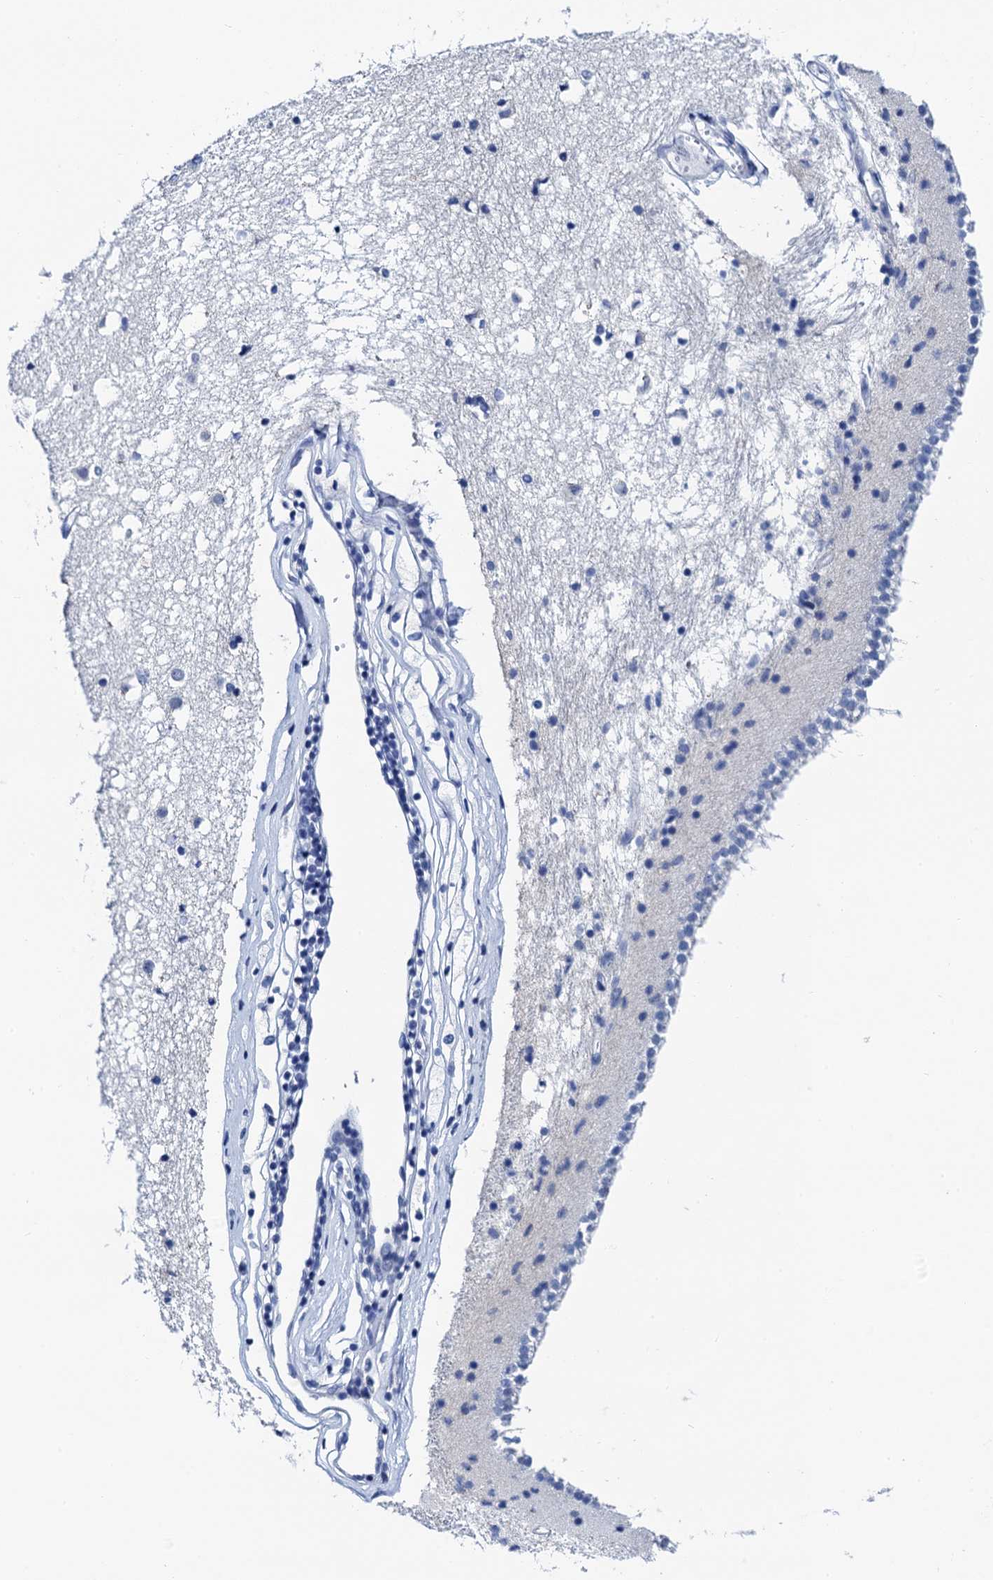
{"staining": {"intensity": "negative", "quantity": "none", "location": "none"}, "tissue": "caudate", "cell_type": "Glial cells", "image_type": "normal", "snomed": [{"axis": "morphology", "description": "Normal tissue, NOS"}, {"axis": "topography", "description": "Lateral ventricle wall"}], "caption": "IHC photomicrograph of normal caudate: human caudate stained with DAB exhibits no significant protein staining in glial cells.", "gene": "LYPD3", "patient": {"sex": "male", "age": 45}}